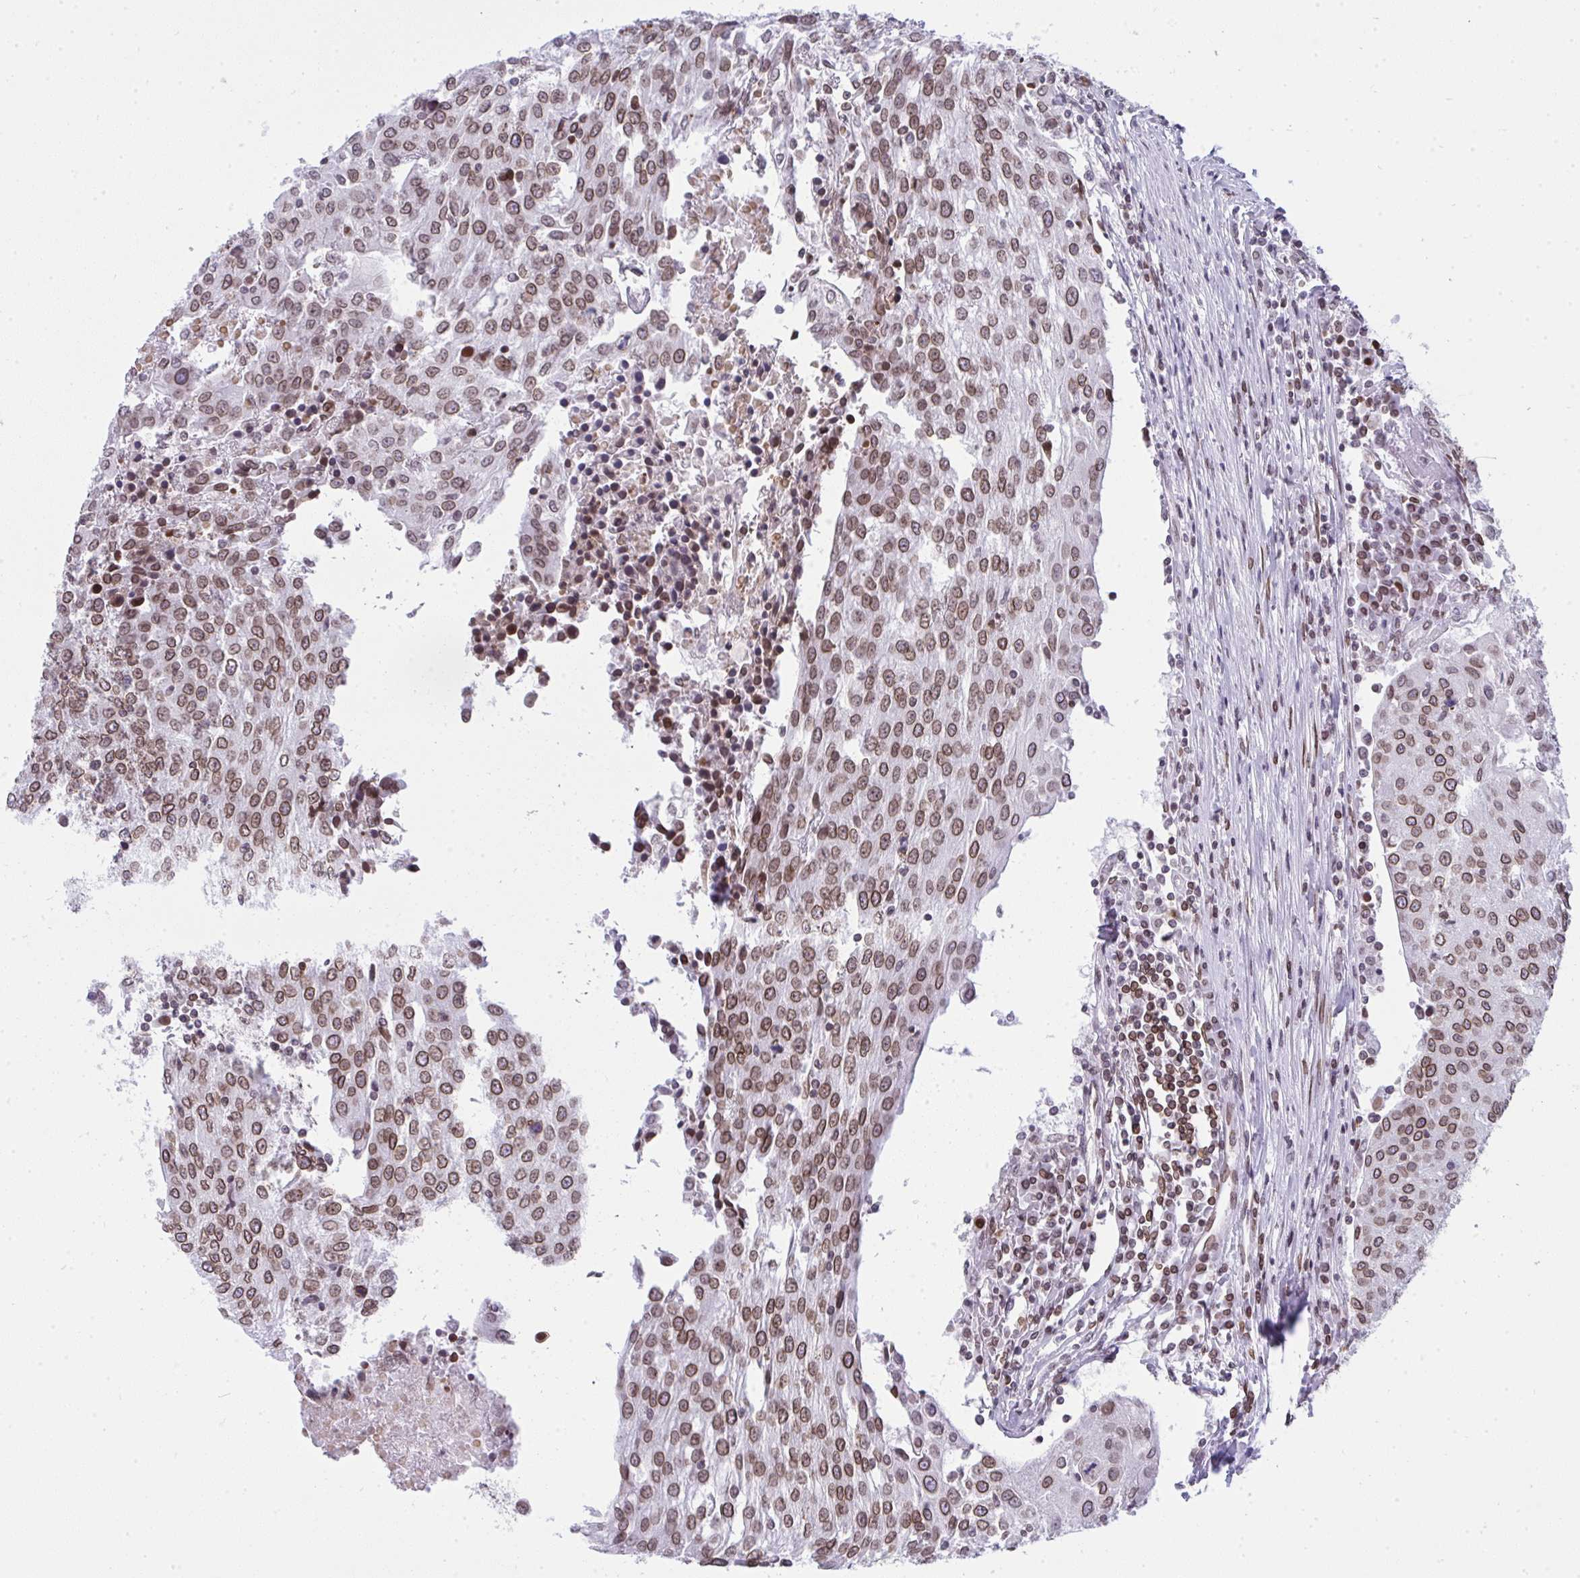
{"staining": {"intensity": "moderate", "quantity": ">75%", "location": "cytoplasmic/membranous,nuclear"}, "tissue": "urothelial cancer", "cell_type": "Tumor cells", "image_type": "cancer", "snomed": [{"axis": "morphology", "description": "Urothelial carcinoma, High grade"}, {"axis": "topography", "description": "Urinary bladder"}], "caption": "Tumor cells show medium levels of moderate cytoplasmic/membranous and nuclear expression in about >75% of cells in human urothelial carcinoma (high-grade).", "gene": "LMNB2", "patient": {"sex": "female", "age": 85}}